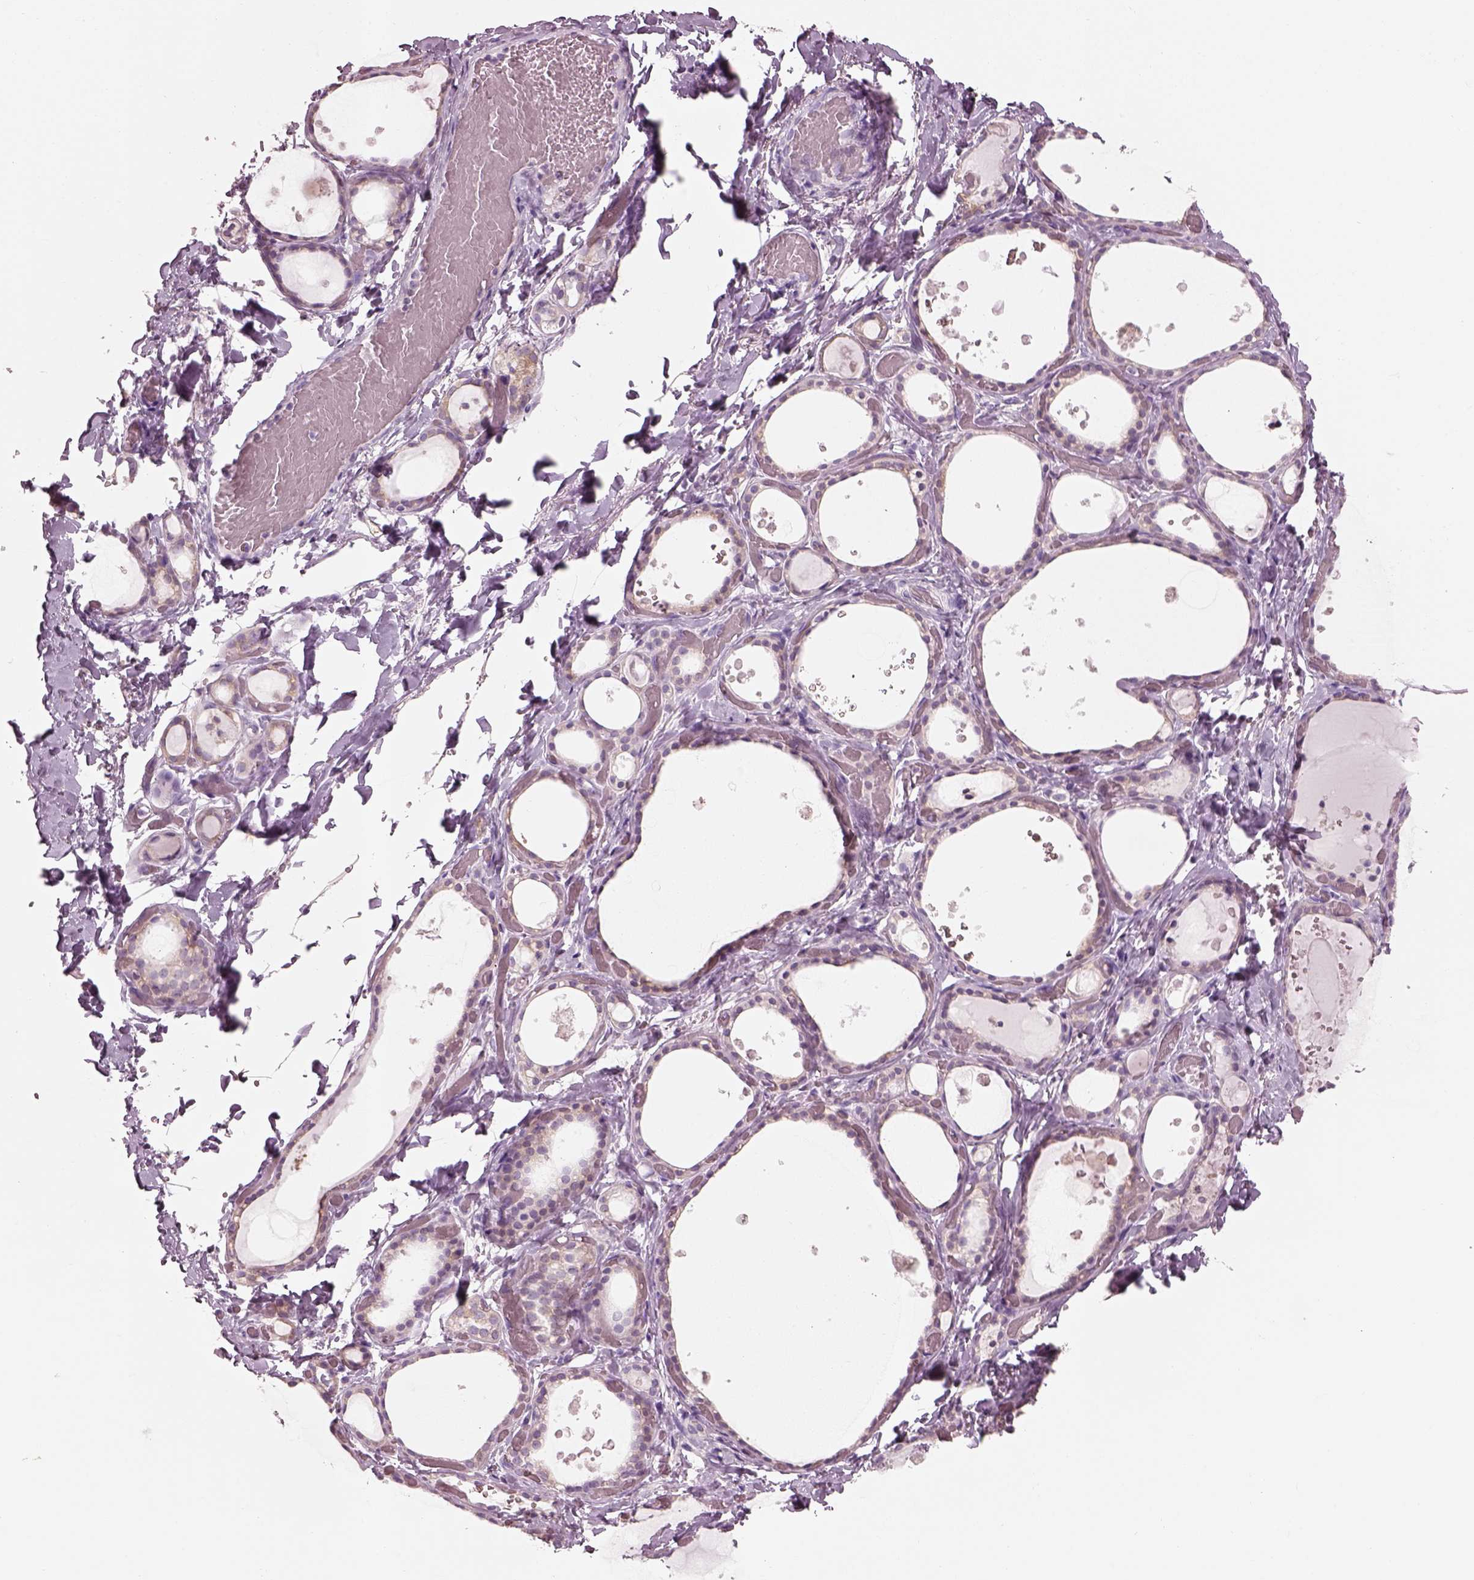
{"staining": {"intensity": "negative", "quantity": "none", "location": "none"}, "tissue": "thyroid gland", "cell_type": "Glandular cells", "image_type": "normal", "snomed": [{"axis": "morphology", "description": "Normal tissue, NOS"}, {"axis": "topography", "description": "Thyroid gland"}], "caption": "Immunohistochemistry micrograph of unremarkable thyroid gland: thyroid gland stained with DAB (3,3'-diaminobenzidine) reveals no significant protein staining in glandular cells.", "gene": "SLC27A2", "patient": {"sex": "female", "age": 56}}